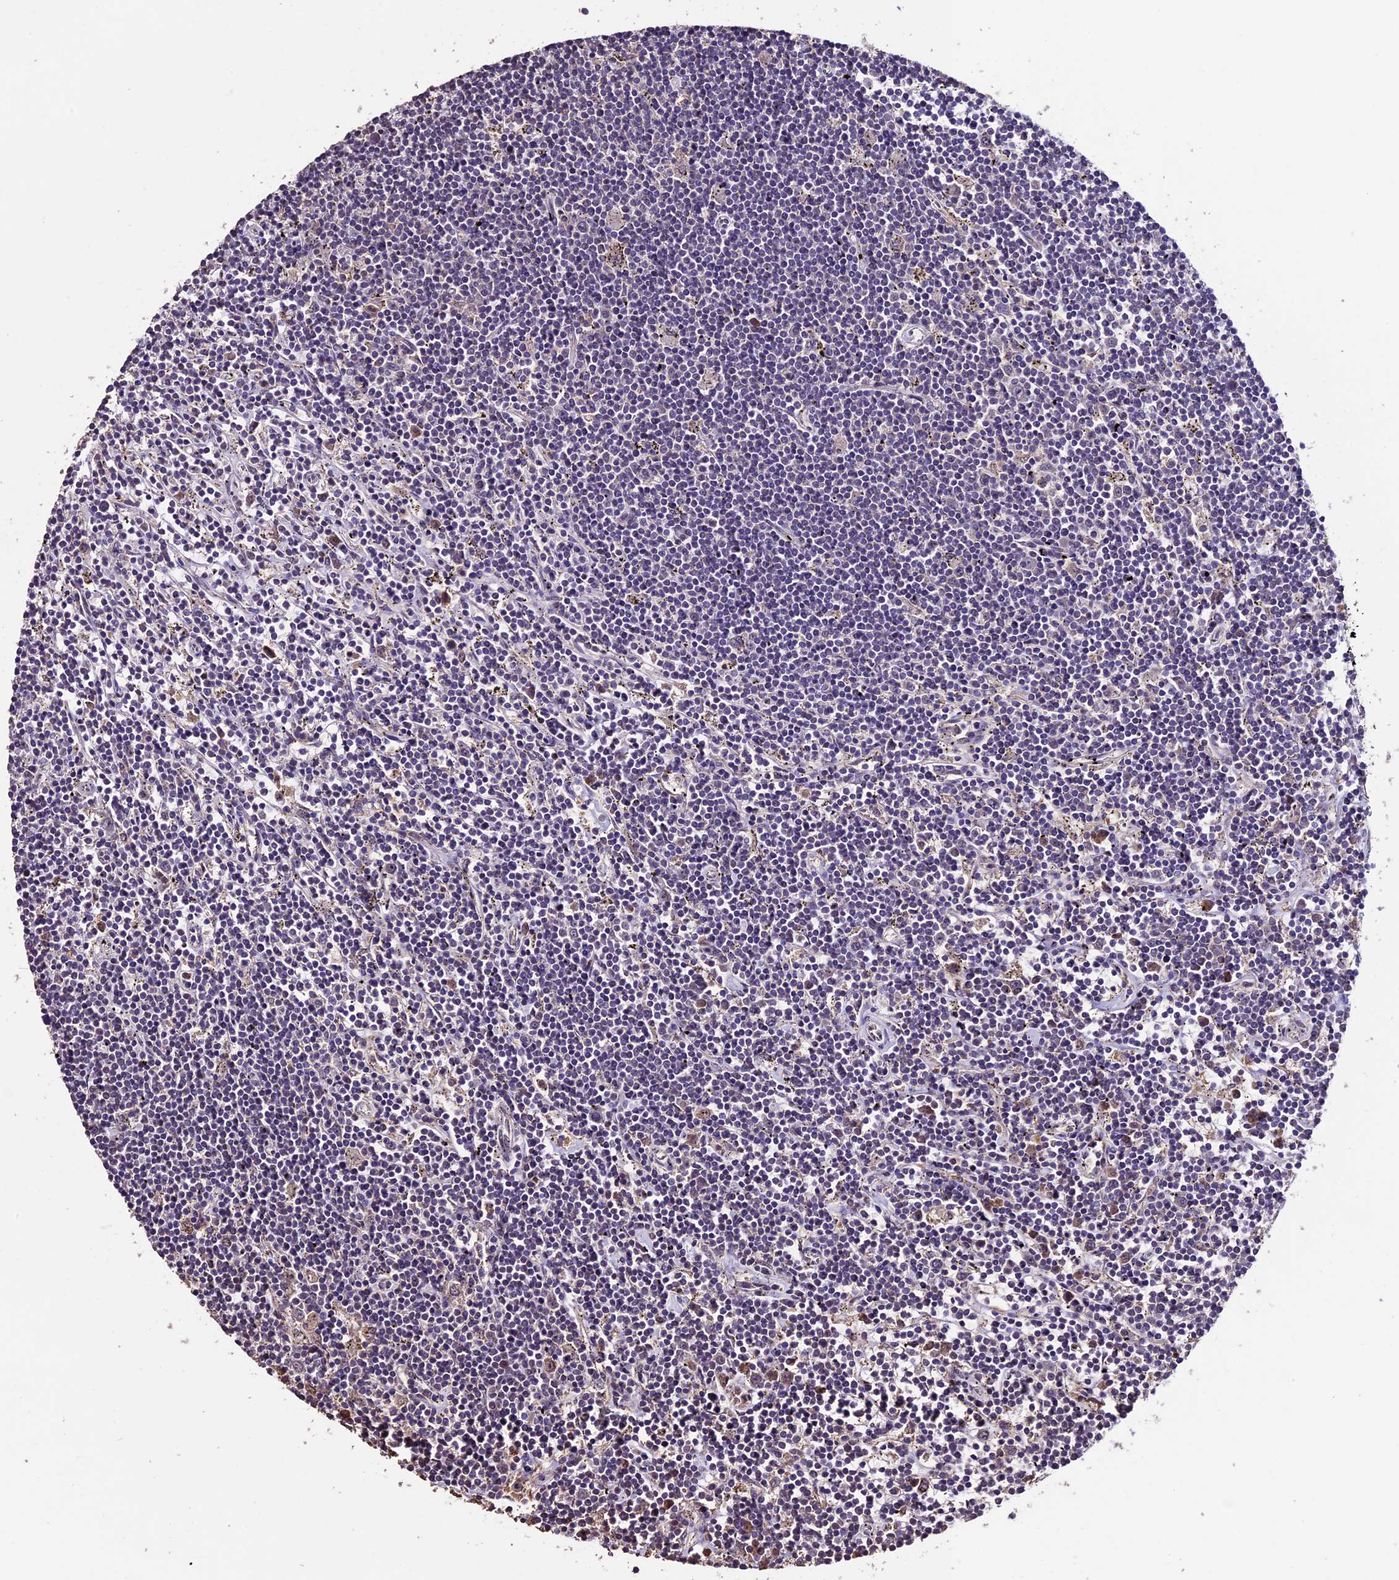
{"staining": {"intensity": "negative", "quantity": "none", "location": "none"}, "tissue": "lymphoma", "cell_type": "Tumor cells", "image_type": "cancer", "snomed": [{"axis": "morphology", "description": "Malignant lymphoma, non-Hodgkin's type, Low grade"}, {"axis": "topography", "description": "Spleen"}], "caption": "Tumor cells are negative for brown protein staining in lymphoma. The staining is performed using DAB brown chromogen with nuclei counter-stained in using hematoxylin.", "gene": "DIS3L", "patient": {"sex": "male", "age": 76}}